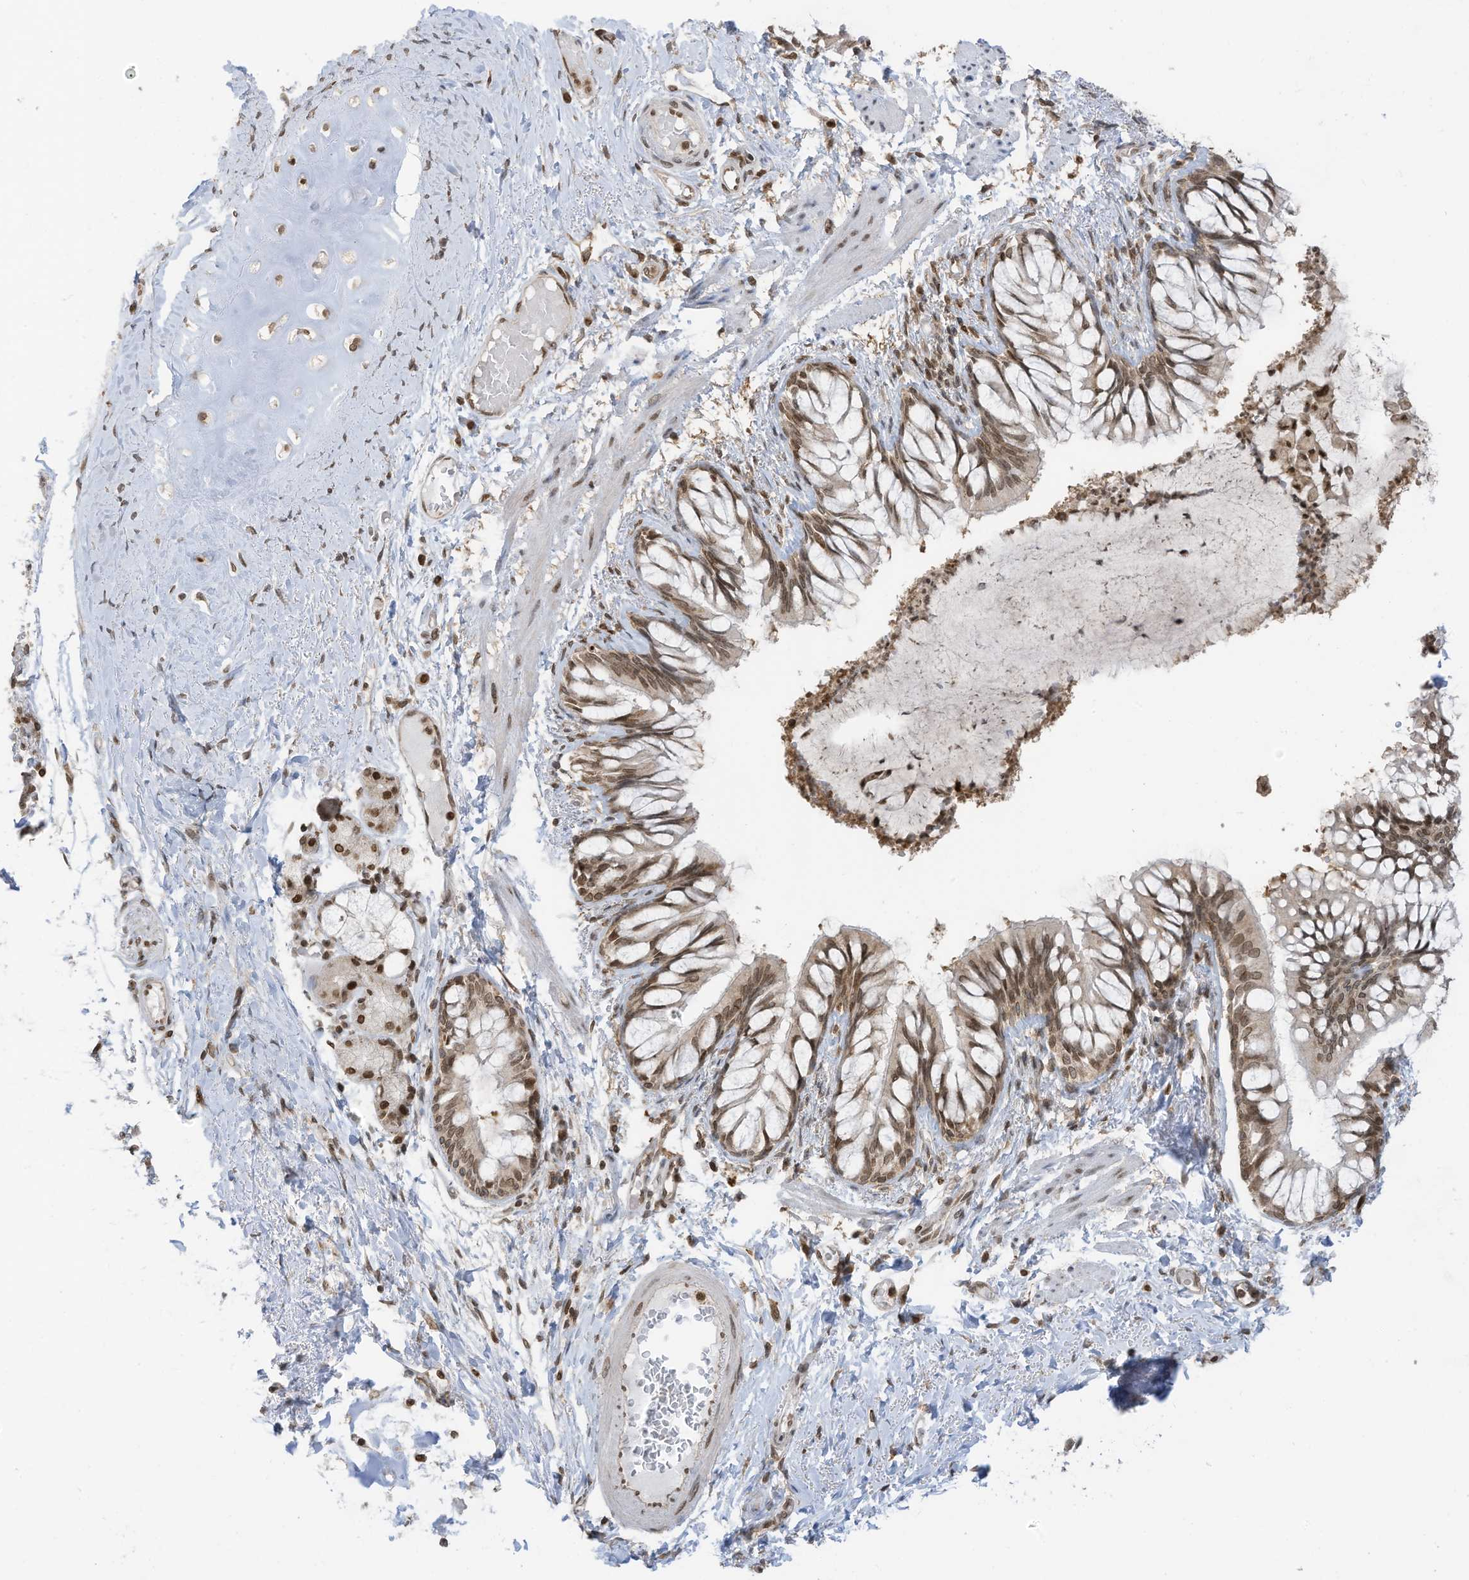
{"staining": {"intensity": "moderate", "quantity": "25%-75%", "location": "nuclear"}, "tissue": "bronchus", "cell_type": "Respiratory epithelial cells", "image_type": "normal", "snomed": [{"axis": "morphology", "description": "Normal tissue, NOS"}, {"axis": "topography", "description": "Cartilage tissue"}, {"axis": "topography", "description": "Bronchus"}, {"axis": "topography", "description": "Lung"}], "caption": "The image demonstrates immunohistochemical staining of benign bronchus. There is moderate nuclear positivity is appreciated in about 25%-75% of respiratory epithelial cells.", "gene": "KPNB1", "patient": {"sex": "female", "age": 49}}